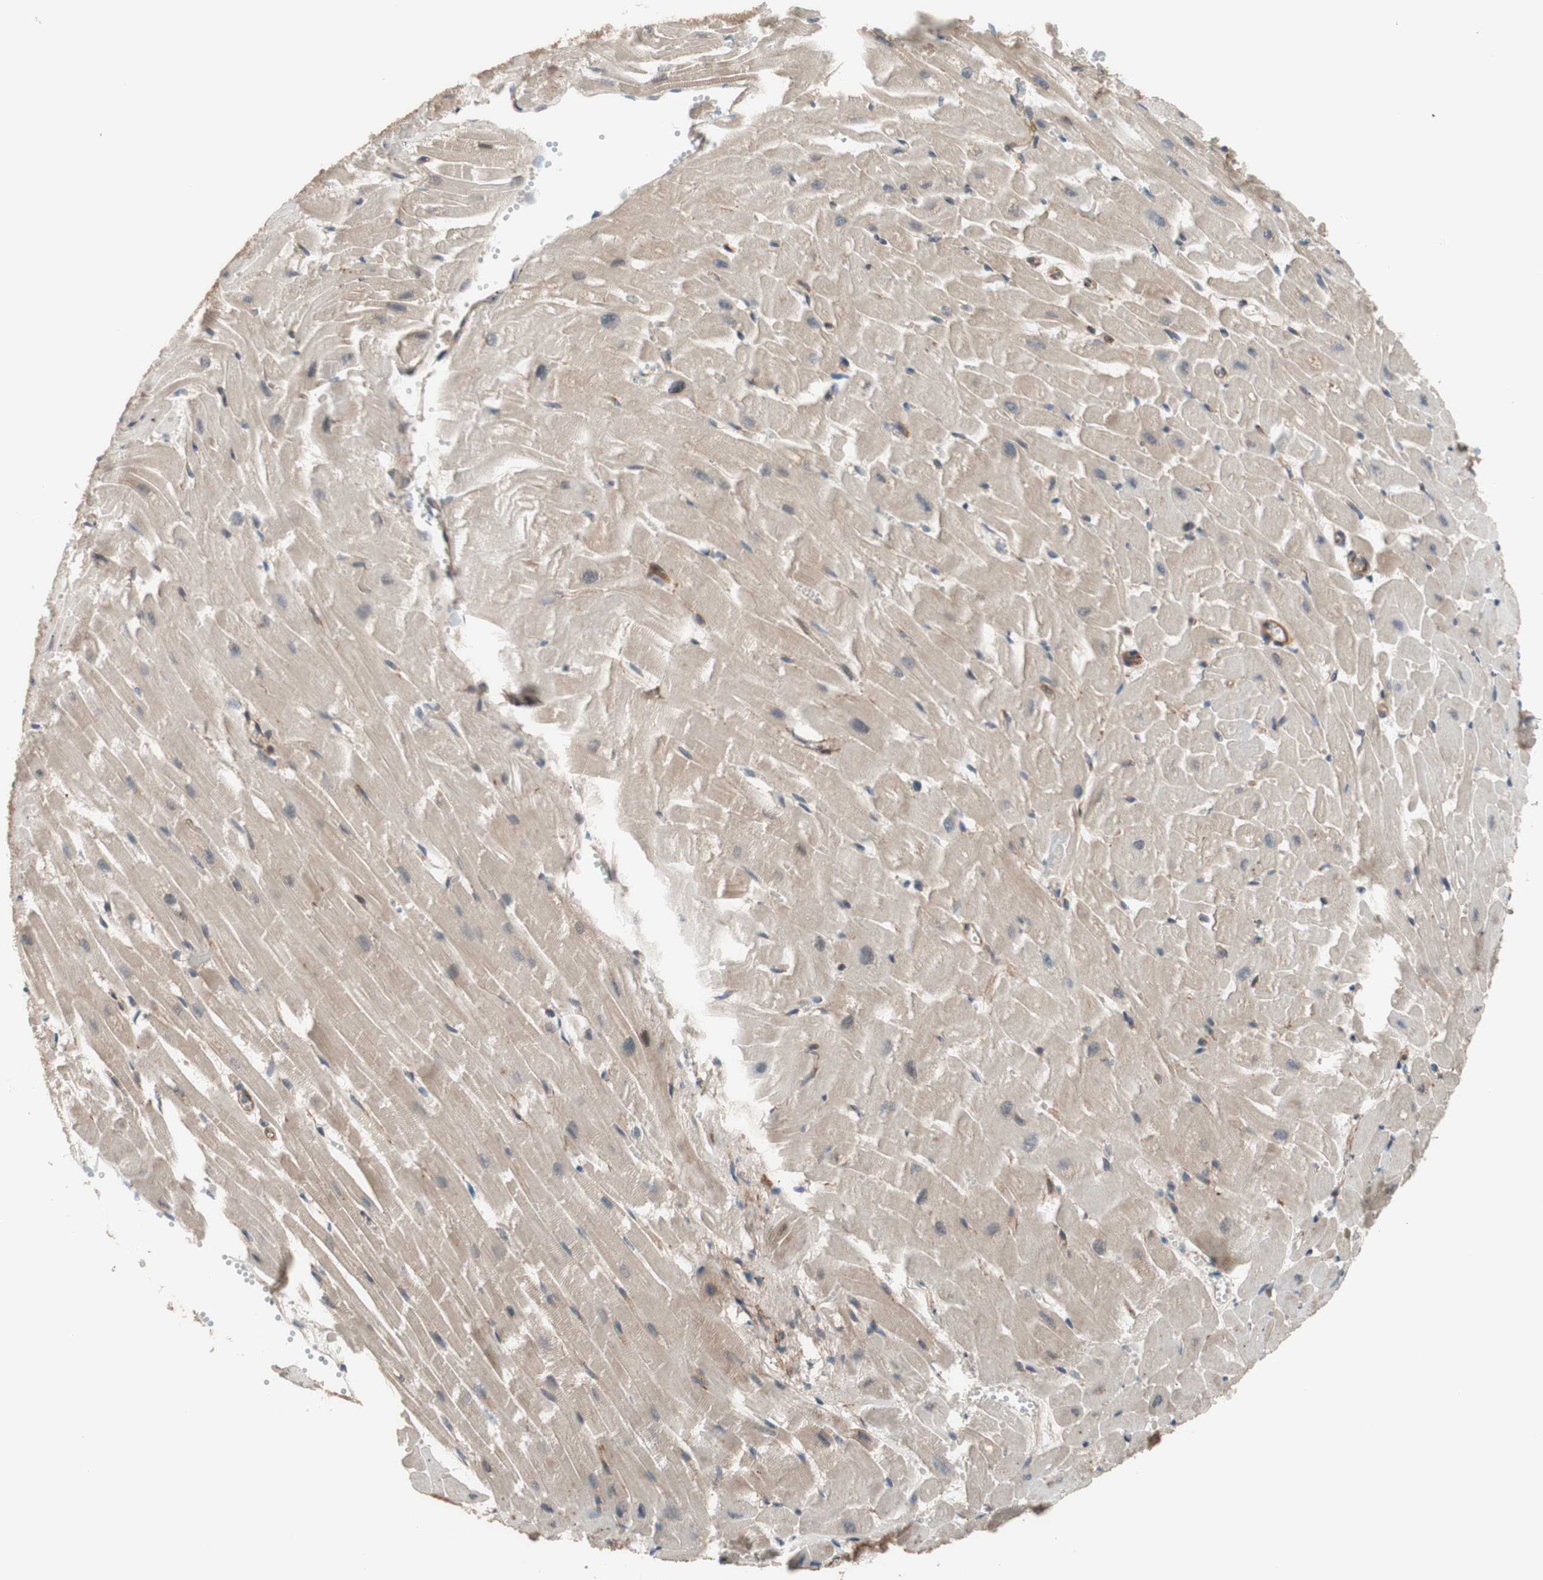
{"staining": {"intensity": "moderate", "quantity": "25%-75%", "location": "cytoplasmic/membranous"}, "tissue": "heart muscle", "cell_type": "Cardiomyocytes", "image_type": "normal", "snomed": [{"axis": "morphology", "description": "Normal tissue, NOS"}, {"axis": "topography", "description": "Heart"}], "caption": "Cardiomyocytes display medium levels of moderate cytoplasmic/membranous staining in approximately 25%-75% of cells in unremarkable human heart muscle. The protein is shown in brown color, while the nuclei are stained blue.", "gene": "CCN4", "patient": {"sex": "female", "age": 19}}